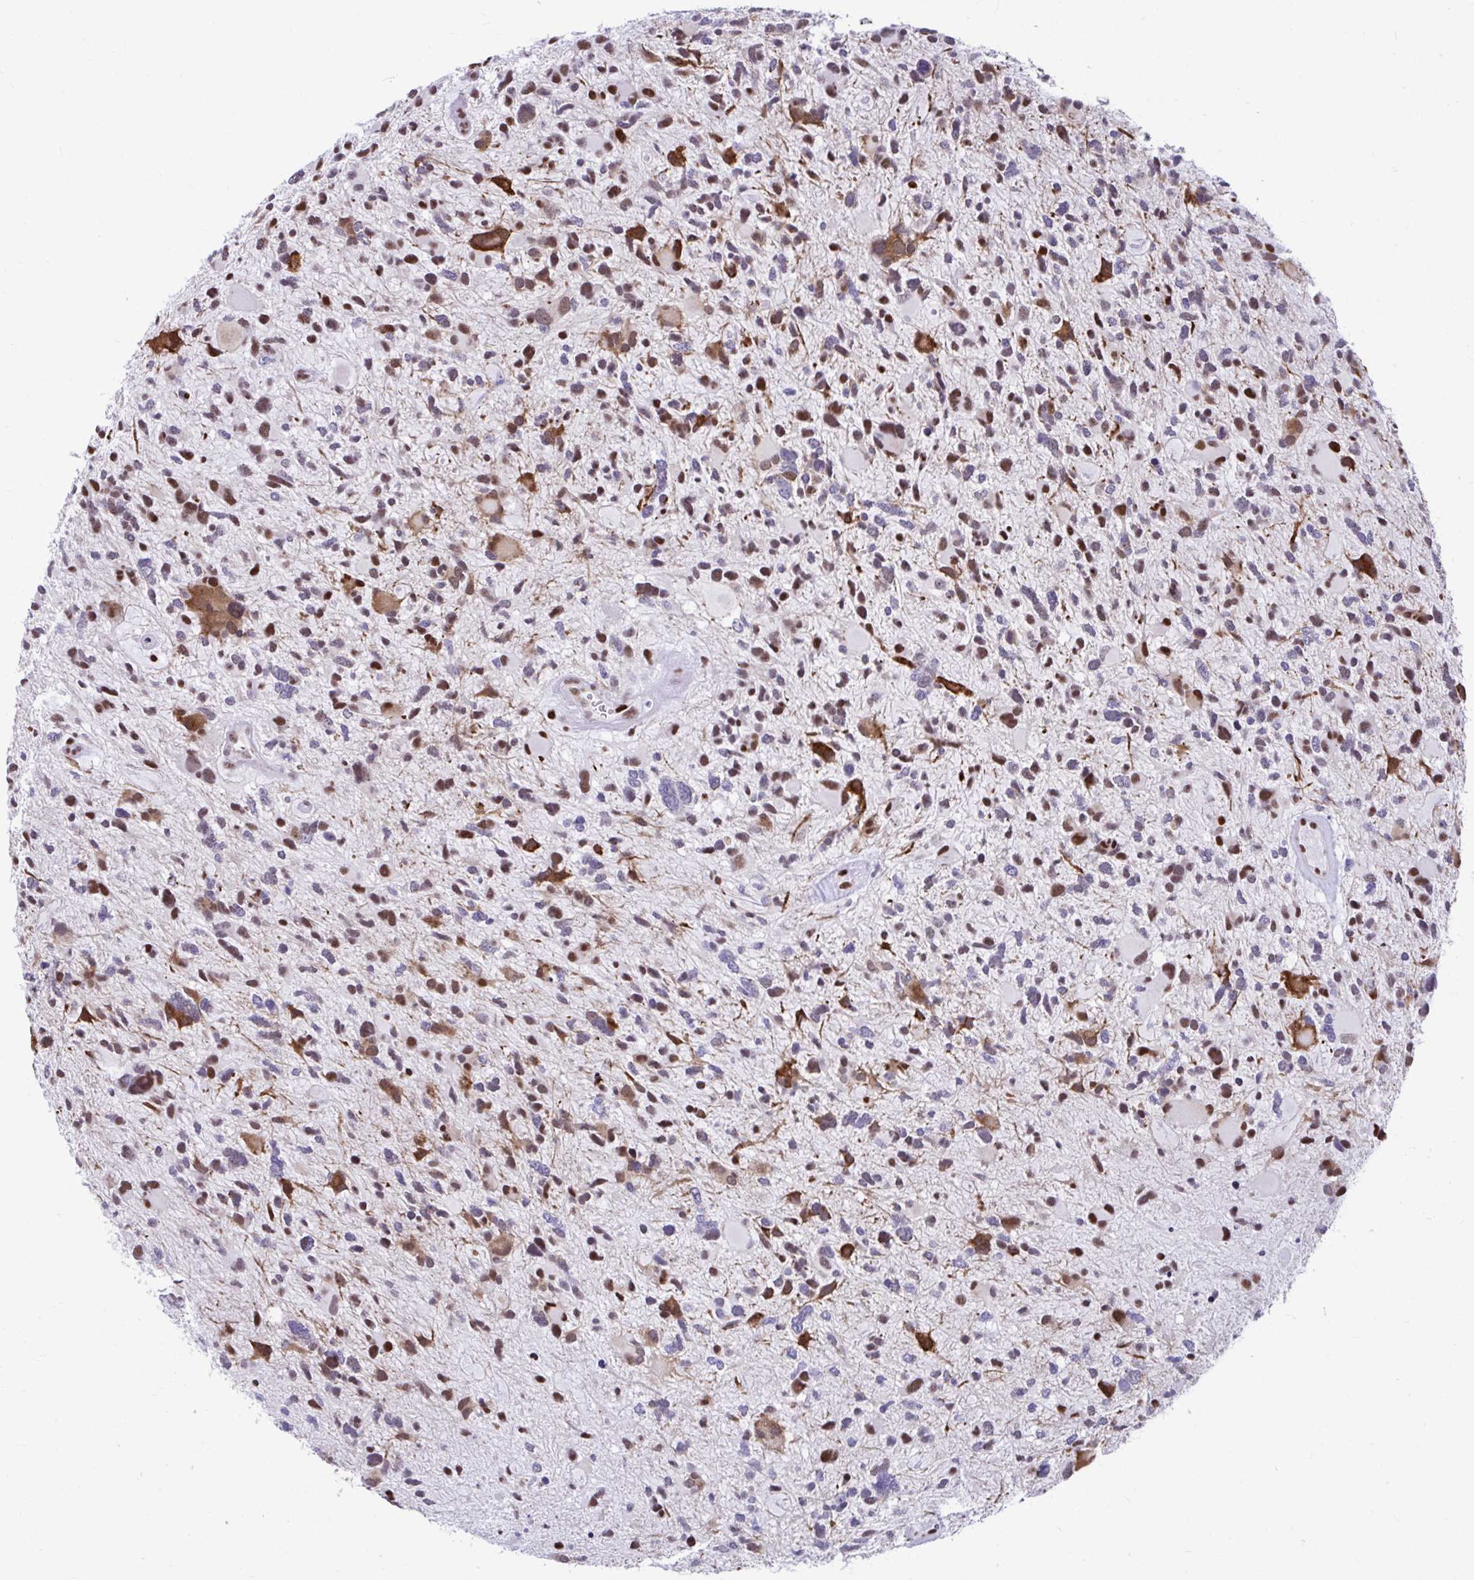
{"staining": {"intensity": "moderate", "quantity": "25%-75%", "location": "nuclear"}, "tissue": "glioma", "cell_type": "Tumor cells", "image_type": "cancer", "snomed": [{"axis": "morphology", "description": "Glioma, malignant, High grade"}, {"axis": "topography", "description": "Brain"}], "caption": "Protein analysis of malignant glioma (high-grade) tissue displays moderate nuclear staining in approximately 25%-75% of tumor cells.", "gene": "SLC35C2", "patient": {"sex": "female", "age": 11}}